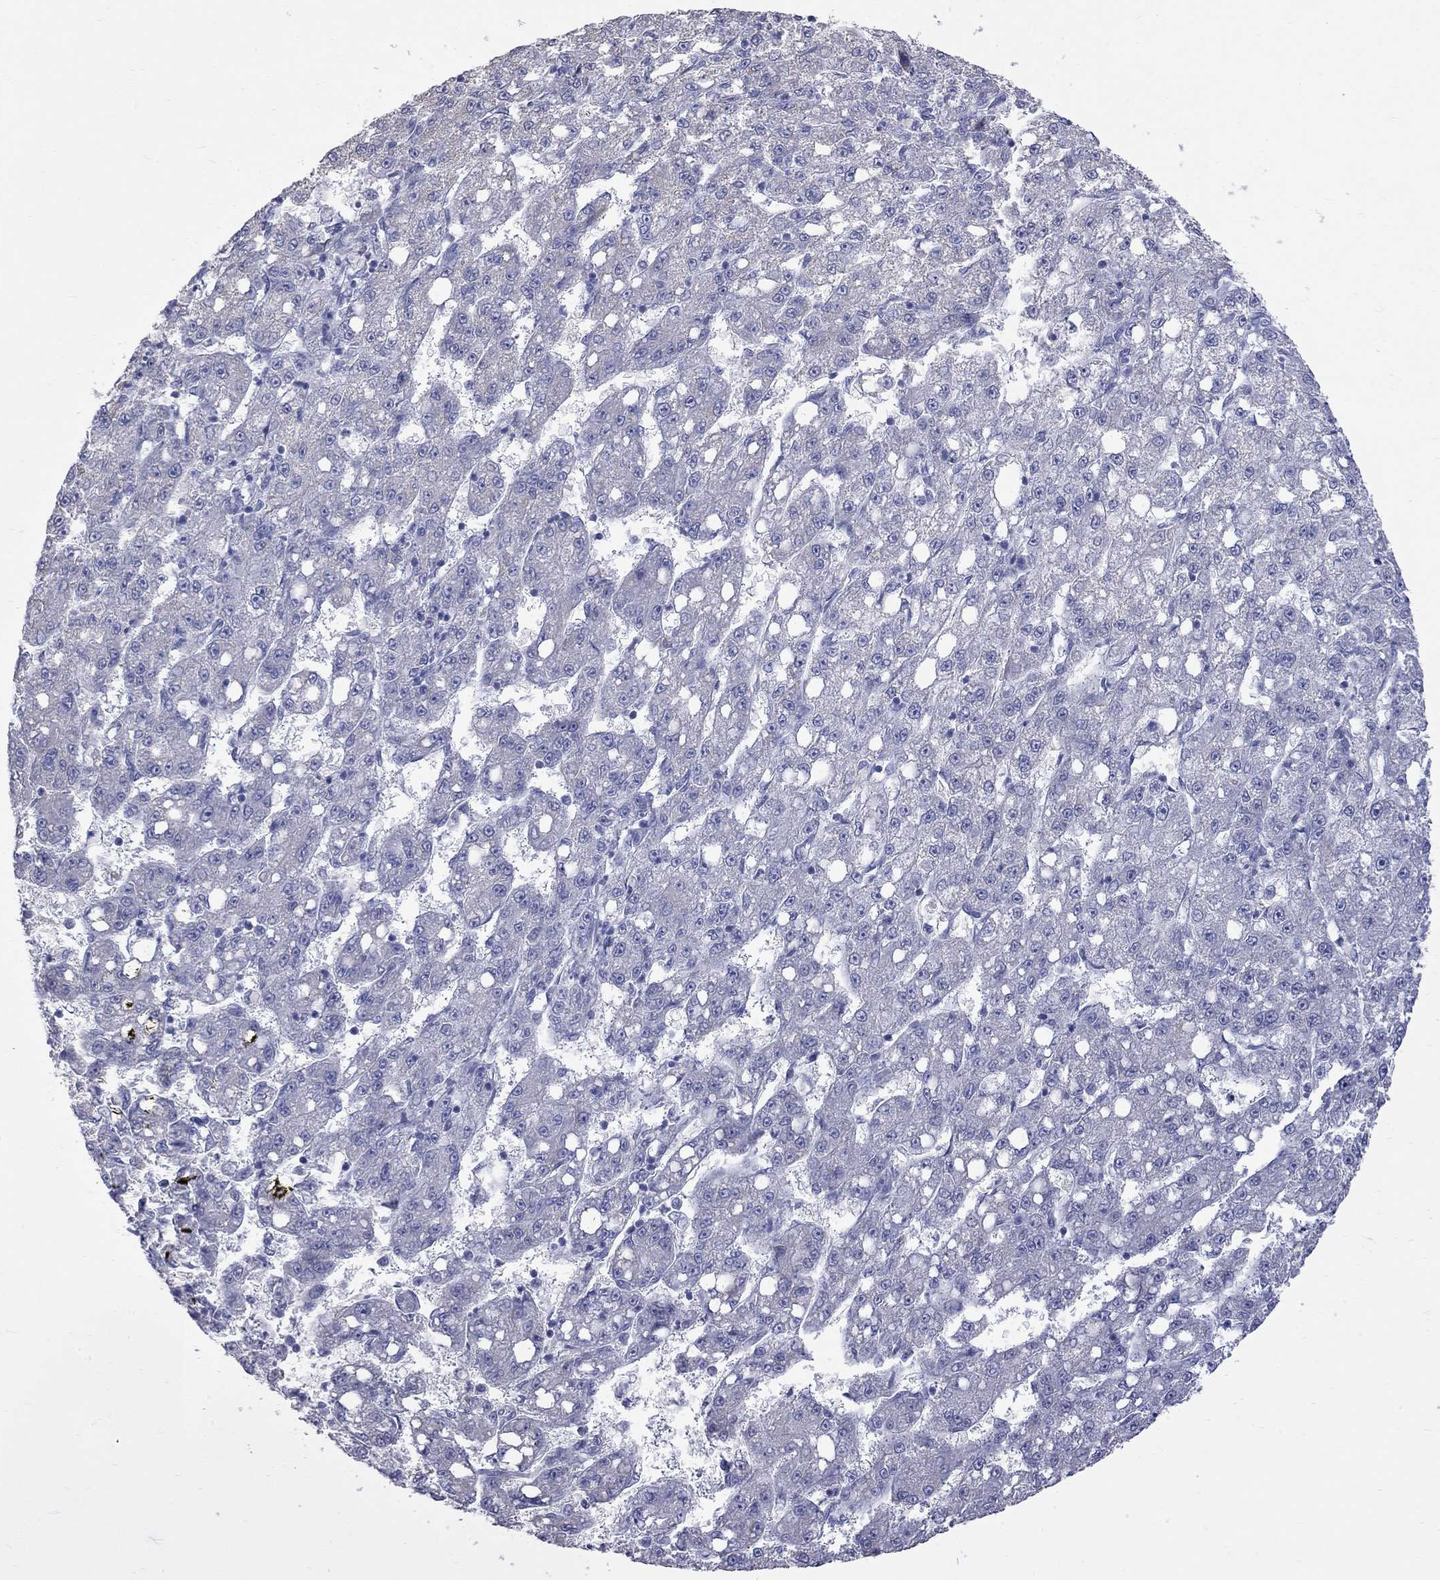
{"staining": {"intensity": "negative", "quantity": "none", "location": "none"}, "tissue": "liver cancer", "cell_type": "Tumor cells", "image_type": "cancer", "snomed": [{"axis": "morphology", "description": "Carcinoma, Hepatocellular, NOS"}, {"axis": "topography", "description": "Liver"}], "caption": "Tumor cells are negative for protein expression in human liver cancer.", "gene": "KCND2", "patient": {"sex": "female", "age": 65}}